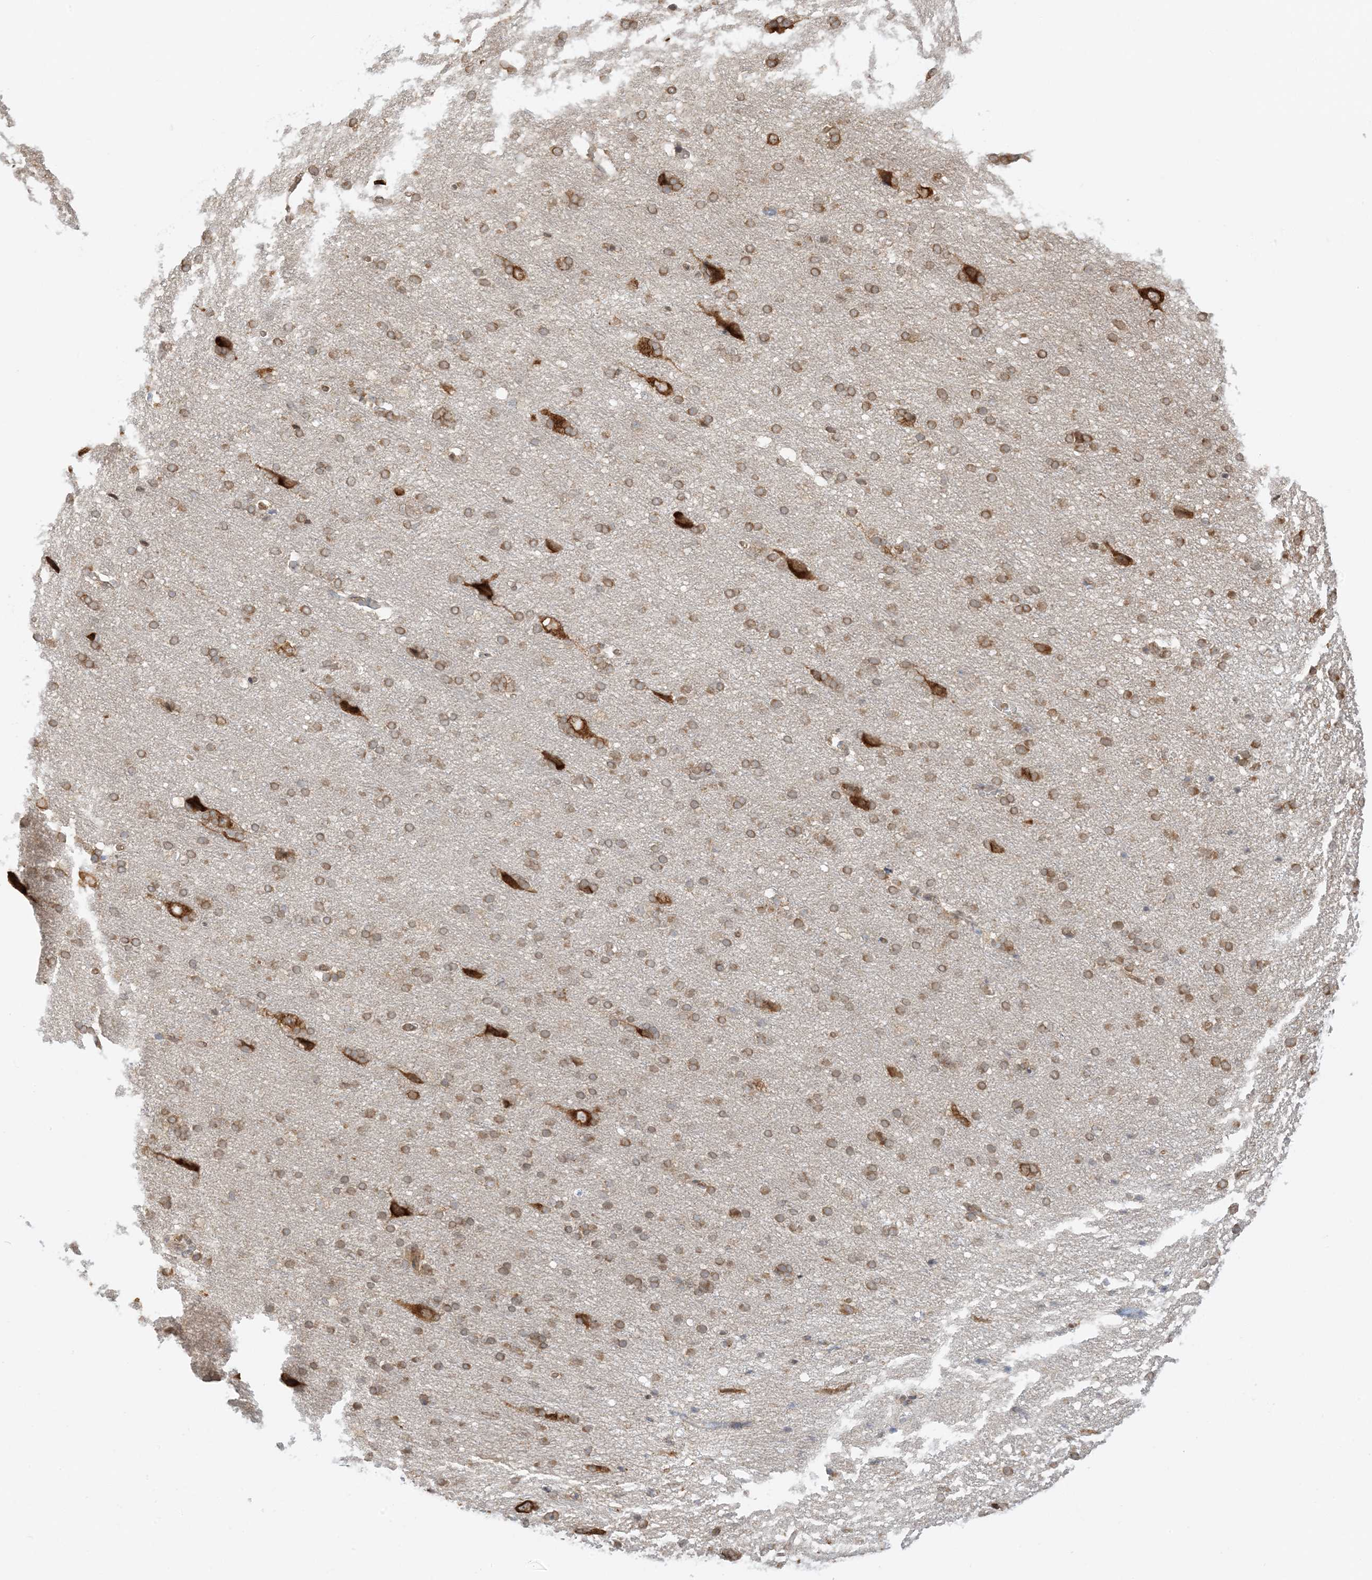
{"staining": {"intensity": "negative", "quantity": "none", "location": "none"}, "tissue": "cerebral cortex", "cell_type": "Endothelial cells", "image_type": "normal", "snomed": [{"axis": "morphology", "description": "Normal tissue, NOS"}, {"axis": "topography", "description": "Cerebral cortex"}], "caption": "This is an immunohistochemistry histopathology image of unremarkable cerebral cortex. There is no positivity in endothelial cells.", "gene": "UBAP2L", "patient": {"sex": "male", "age": 62}}